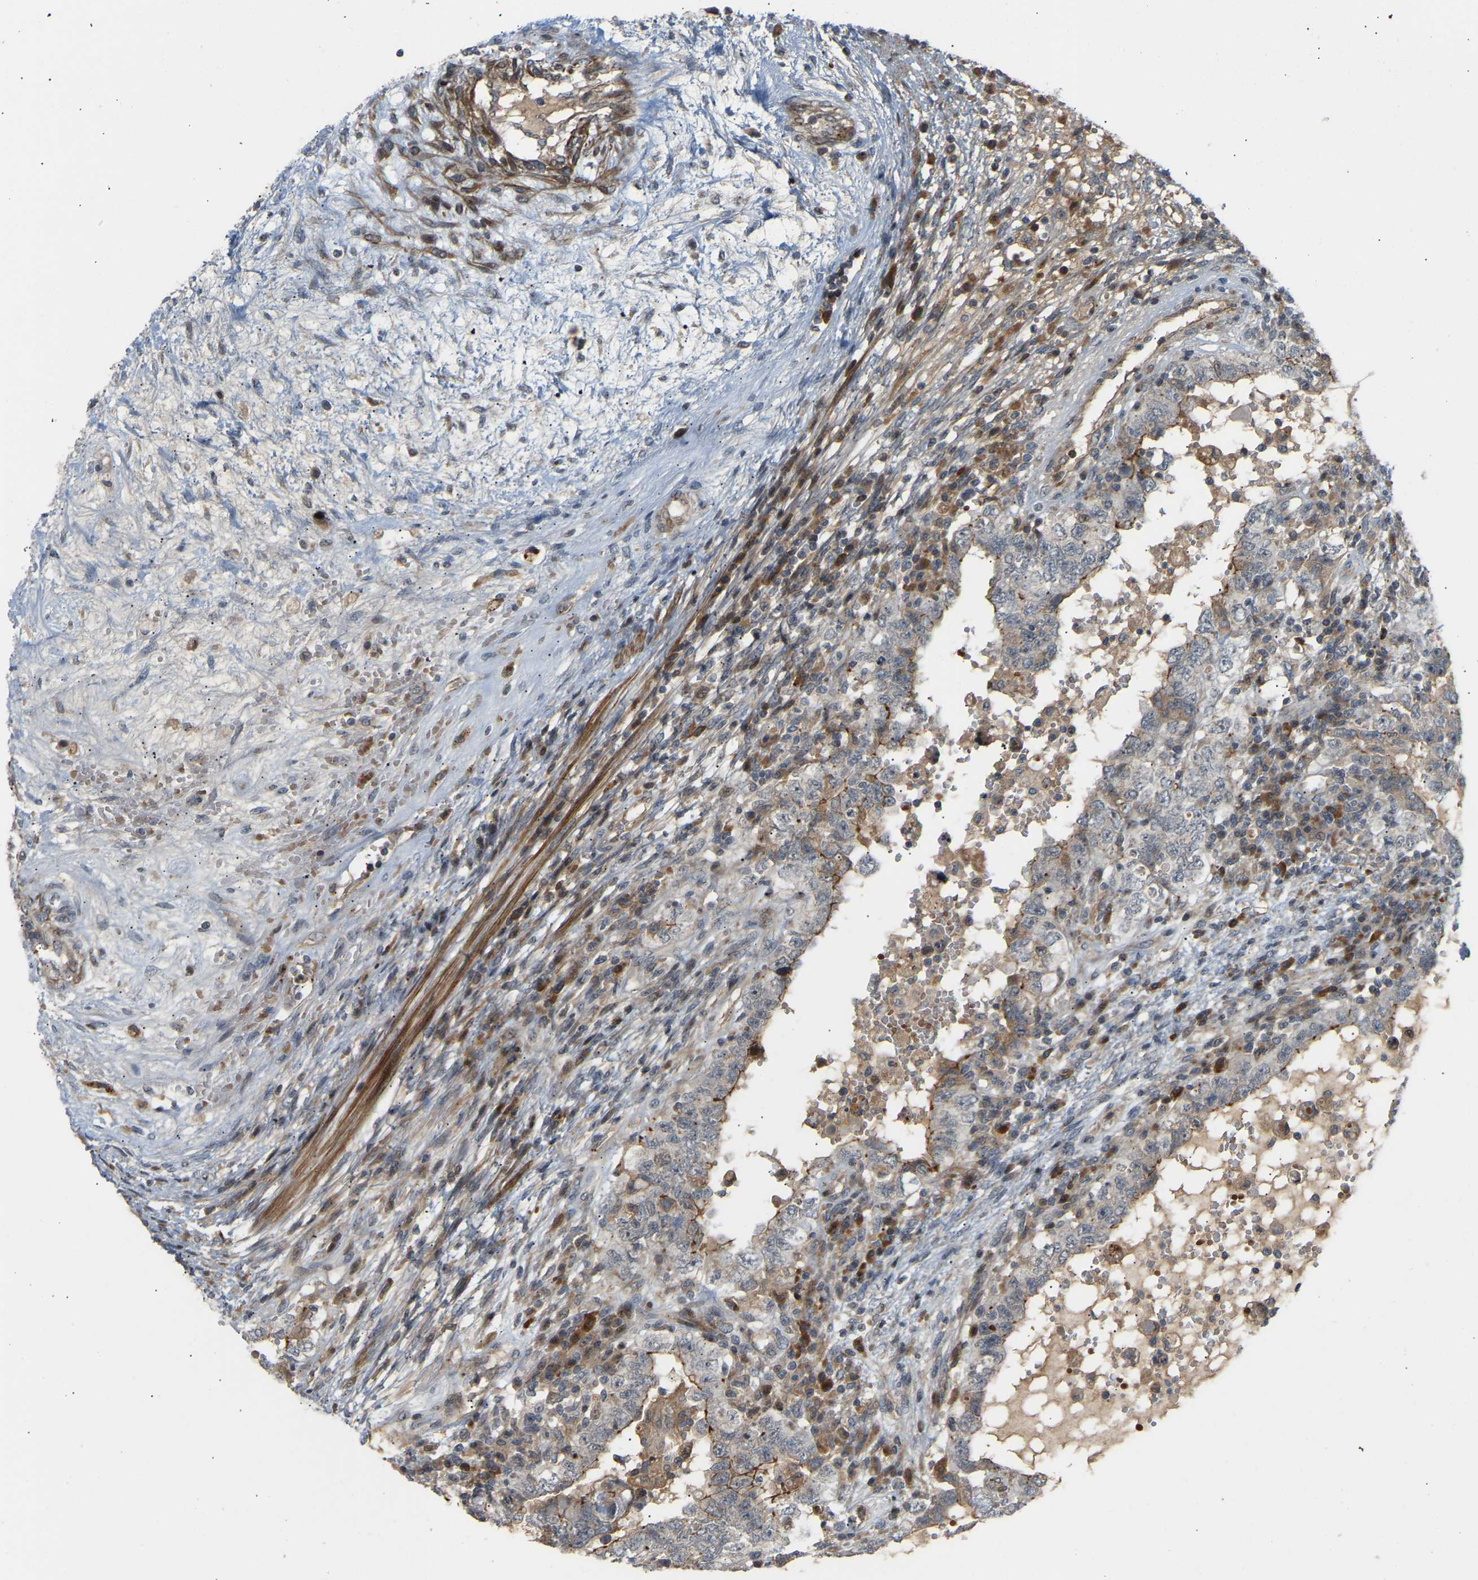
{"staining": {"intensity": "weak", "quantity": "25%-75%", "location": "cytoplasmic/membranous"}, "tissue": "testis cancer", "cell_type": "Tumor cells", "image_type": "cancer", "snomed": [{"axis": "morphology", "description": "Carcinoma, Embryonal, NOS"}, {"axis": "topography", "description": "Testis"}], "caption": "This is a histology image of immunohistochemistry (IHC) staining of testis embryonal carcinoma, which shows weak staining in the cytoplasmic/membranous of tumor cells.", "gene": "POGLUT2", "patient": {"sex": "male", "age": 26}}